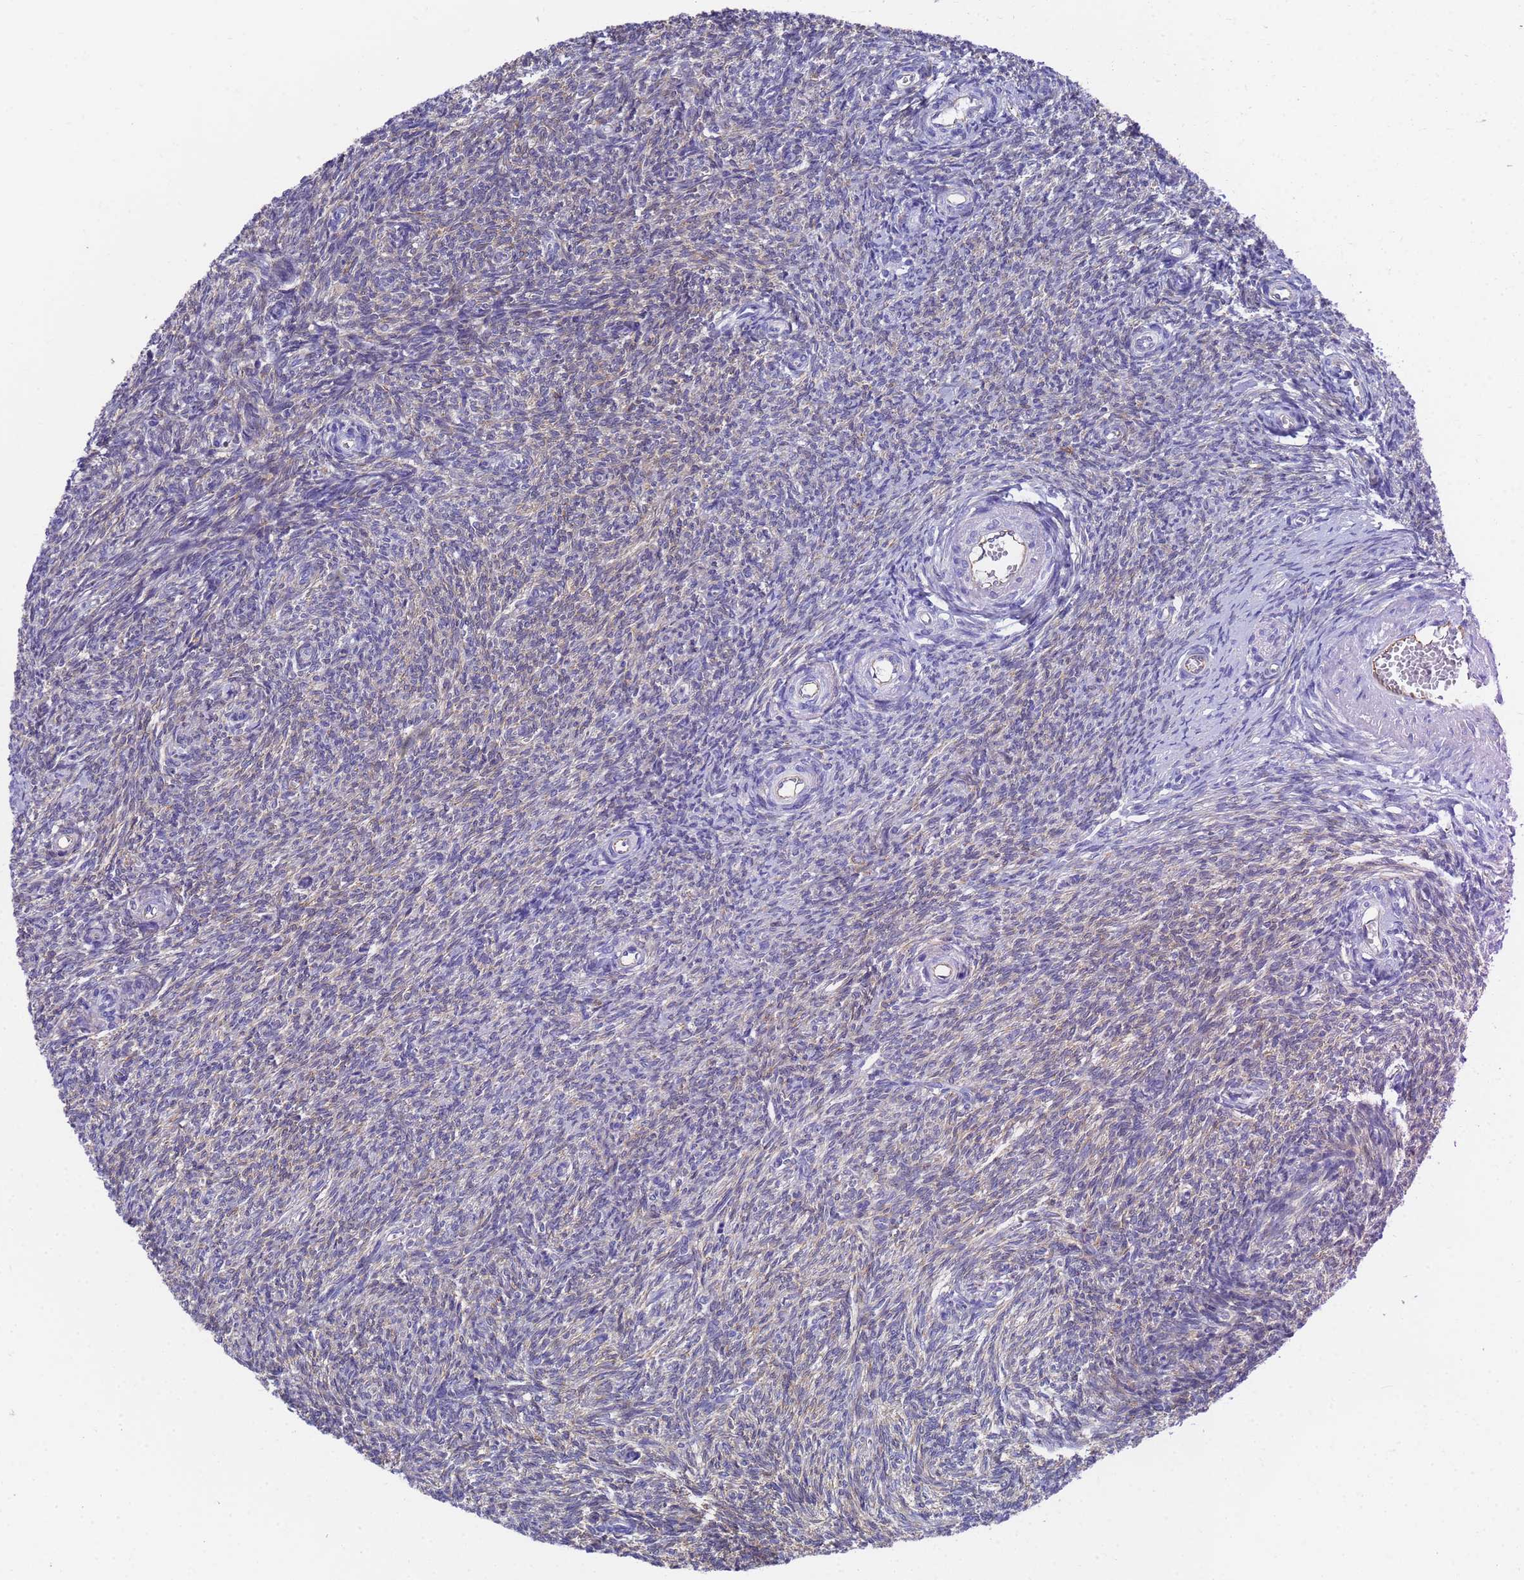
{"staining": {"intensity": "negative", "quantity": "none", "location": "none"}, "tissue": "ovary", "cell_type": "Ovarian stroma cells", "image_type": "normal", "snomed": [{"axis": "morphology", "description": "Normal tissue, NOS"}, {"axis": "topography", "description": "Ovary"}], "caption": "Immunohistochemistry (IHC) image of normal ovary stained for a protein (brown), which exhibits no expression in ovarian stroma cells. The staining is performed using DAB (3,3'-diaminobenzidine) brown chromogen with nuclei counter-stained in using hematoxylin.", "gene": "GCHFR", "patient": {"sex": "female", "age": 44}}